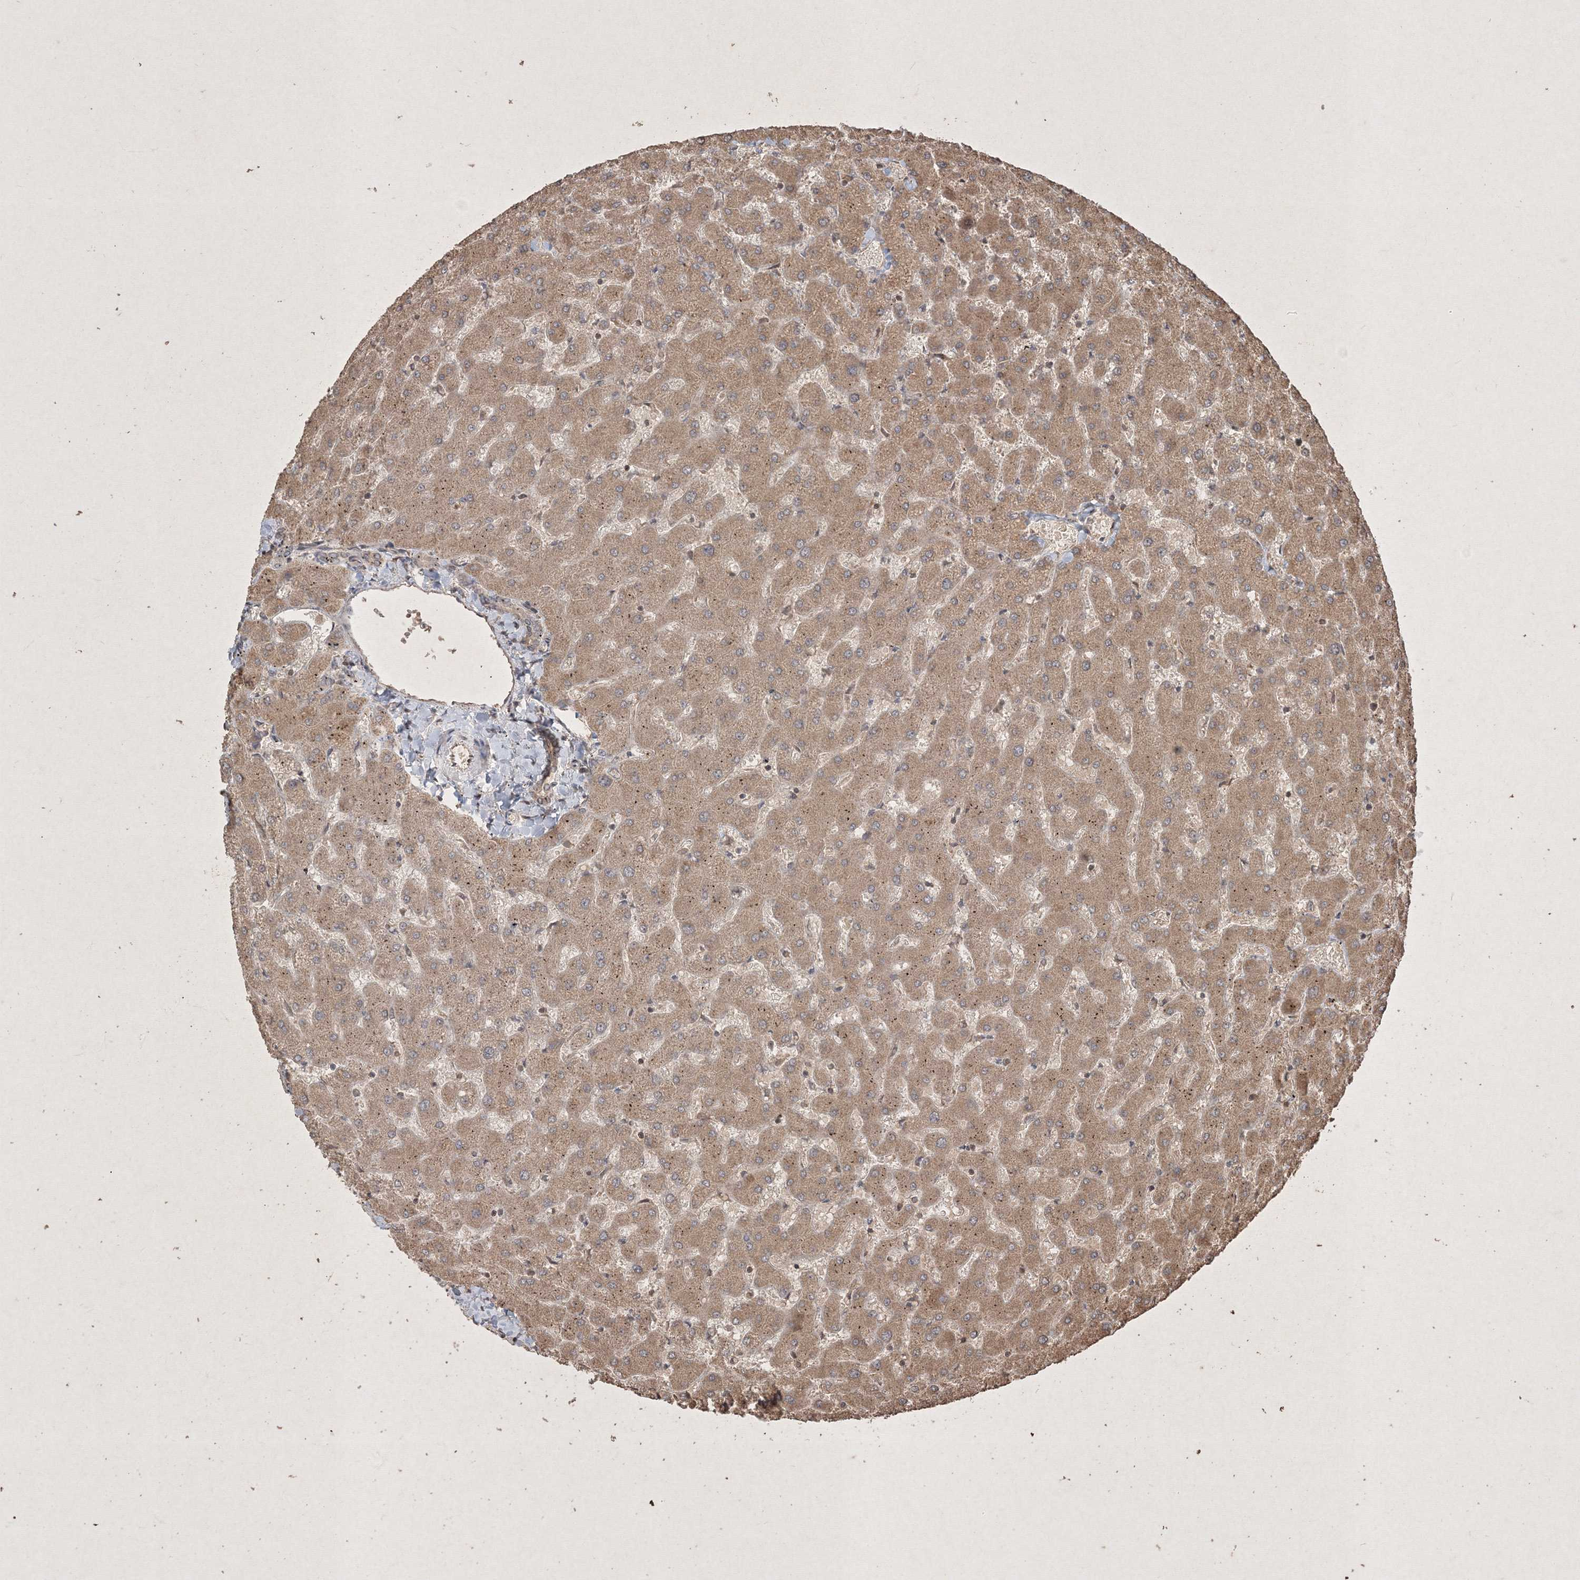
{"staining": {"intensity": "moderate", "quantity": ">75%", "location": "cytoplasmic/membranous"}, "tissue": "liver", "cell_type": "Cholangiocytes", "image_type": "normal", "snomed": [{"axis": "morphology", "description": "Normal tissue, NOS"}, {"axis": "topography", "description": "Liver"}], "caption": "Immunohistochemical staining of benign human liver displays medium levels of moderate cytoplasmic/membranous staining in approximately >75% of cholangiocytes. (Stains: DAB (3,3'-diaminobenzidine) in brown, nuclei in blue, Microscopy: brightfield microscopy at high magnification).", "gene": "PELI3", "patient": {"sex": "female", "age": 63}}